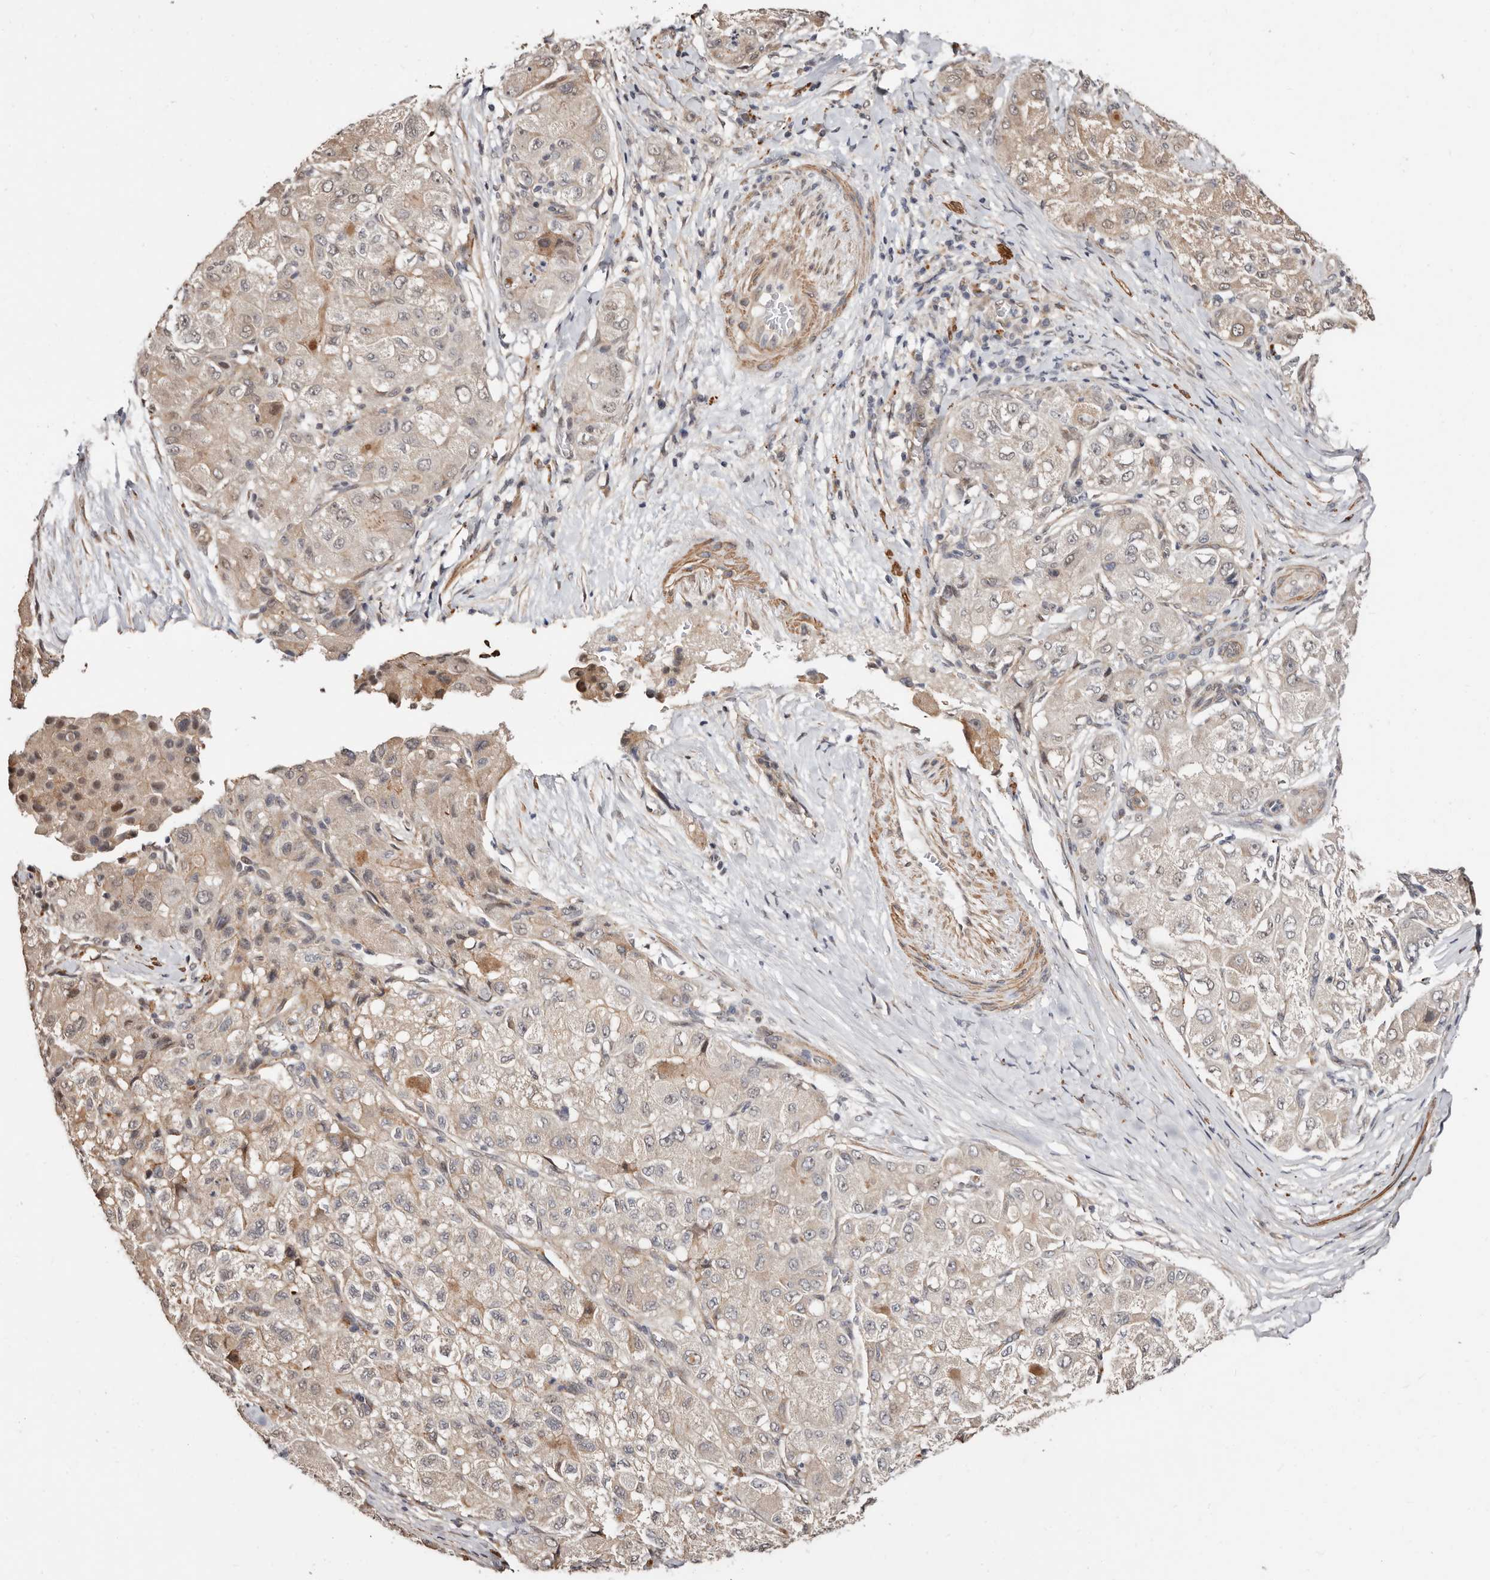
{"staining": {"intensity": "weak", "quantity": "25%-75%", "location": "cytoplasmic/membranous"}, "tissue": "liver cancer", "cell_type": "Tumor cells", "image_type": "cancer", "snomed": [{"axis": "morphology", "description": "Carcinoma, Hepatocellular, NOS"}, {"axis": "topography", "description": "Liver"}], "caption": "Immunohistochemistry (IHC) (DAB (3,3'-diaminobenzidine)) staining of liver cancer displays weak cytoplasmic/membranous protein staining in about 25%-75% of tumor cells.", "gene": "TRIP13", "patient": {"sex": "male", "age": 80}}